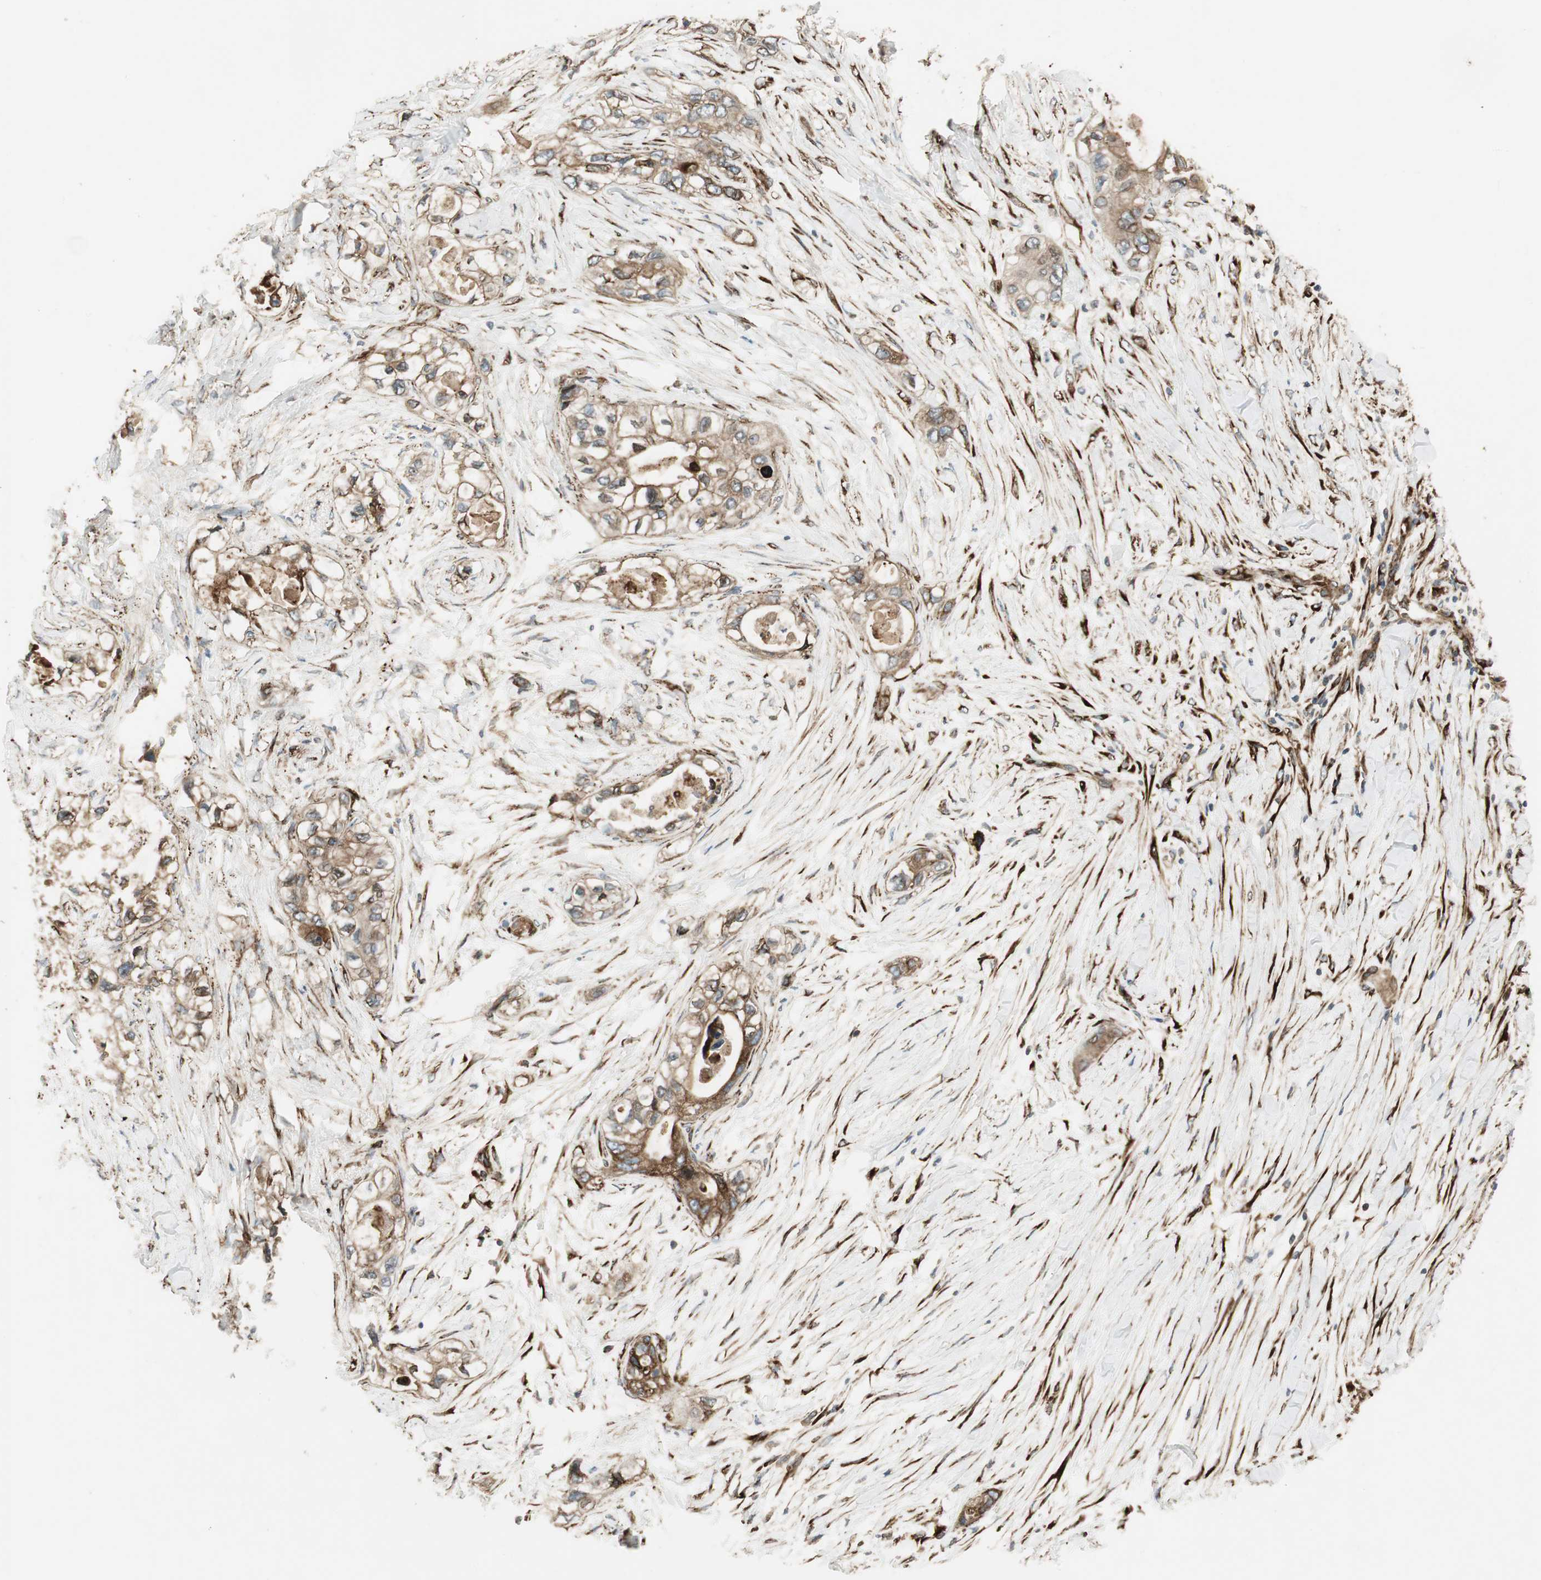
{"staining": {"intensity": "moderate", "quantity": ">75%", "location": "cytoplasmic/membranous"}, "tissue": "pancreatic cancer", "cell_type": "Tumor cells", "image_type": "cancer", "snomed": [{"axis": "morphology", "description": "Adenocarcinoma, NOS"}, {"axis": "topography", "description": "Pancreas"}], "caption": "Protein staining reveals moderate cytoplasmic/membranous staining in approximately >75% of tumor cells in pancreatic adenocarcinoma.", "gene": "PRKG1", "patient": {"sex": "female", "age": 70}}